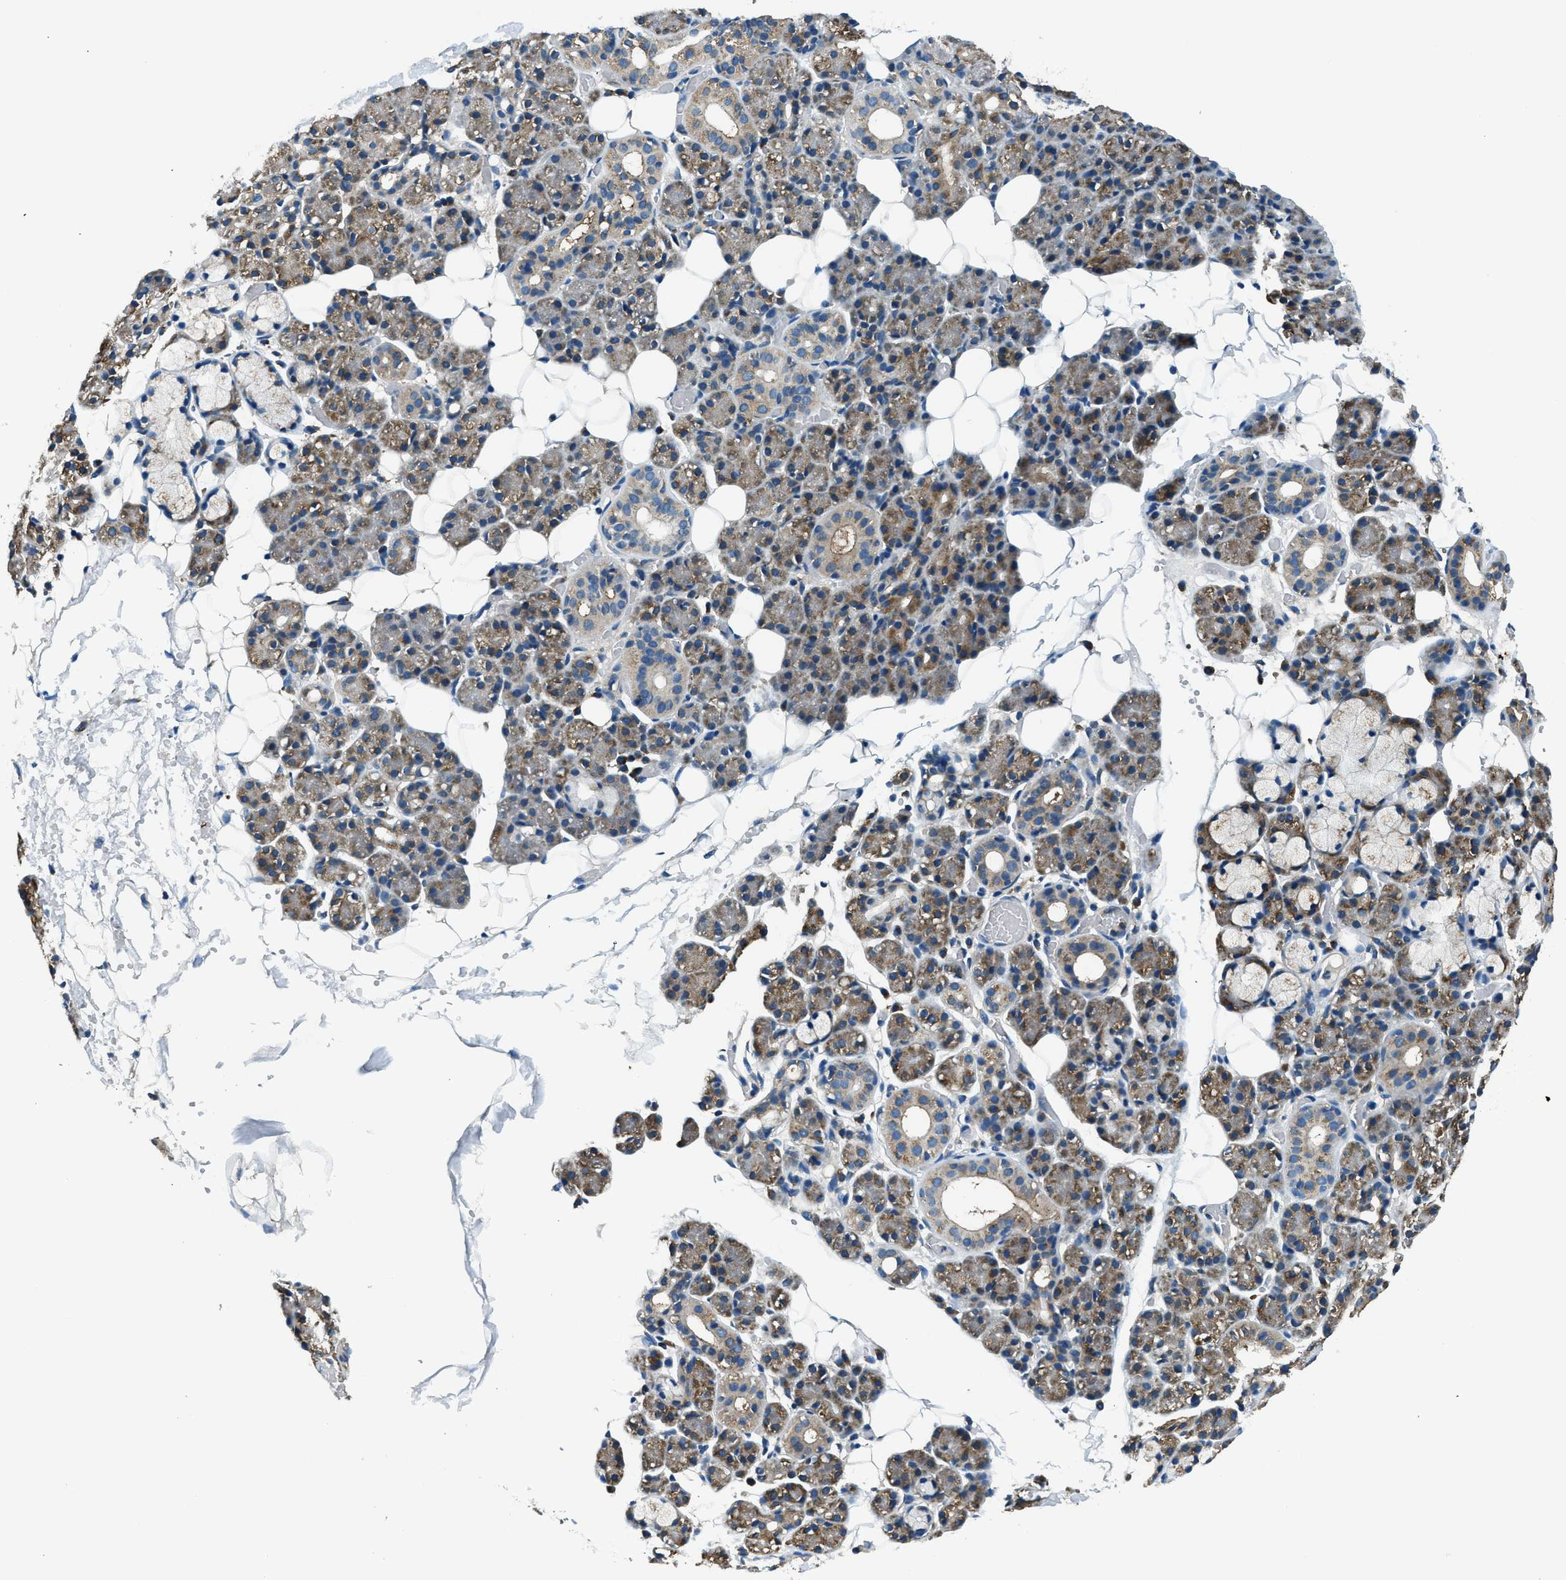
{"staining": {"intensity": "moderate", "quantity": ">75%", "location": "cytoplasmic/membranous"}, "tissue": "salivary gland", "cell_type": "Glandular cells", "image_type": "normal", "snomed": [{"axis": "morphology", "description": "Normal tissue, NOS"}, {"axis": "topography", "description": "Salivary gland"}], "caption": "Immunohistochemistry (IHC) of unremarkable human salivary gland shows medium levels of moderate cytoplasmic/membranous positivity in approximately >75% of glandular cells. Nuclei are stained in blue.", "gene": "ARFGAP2", "patient": {"sex": "male", "age": 63}}